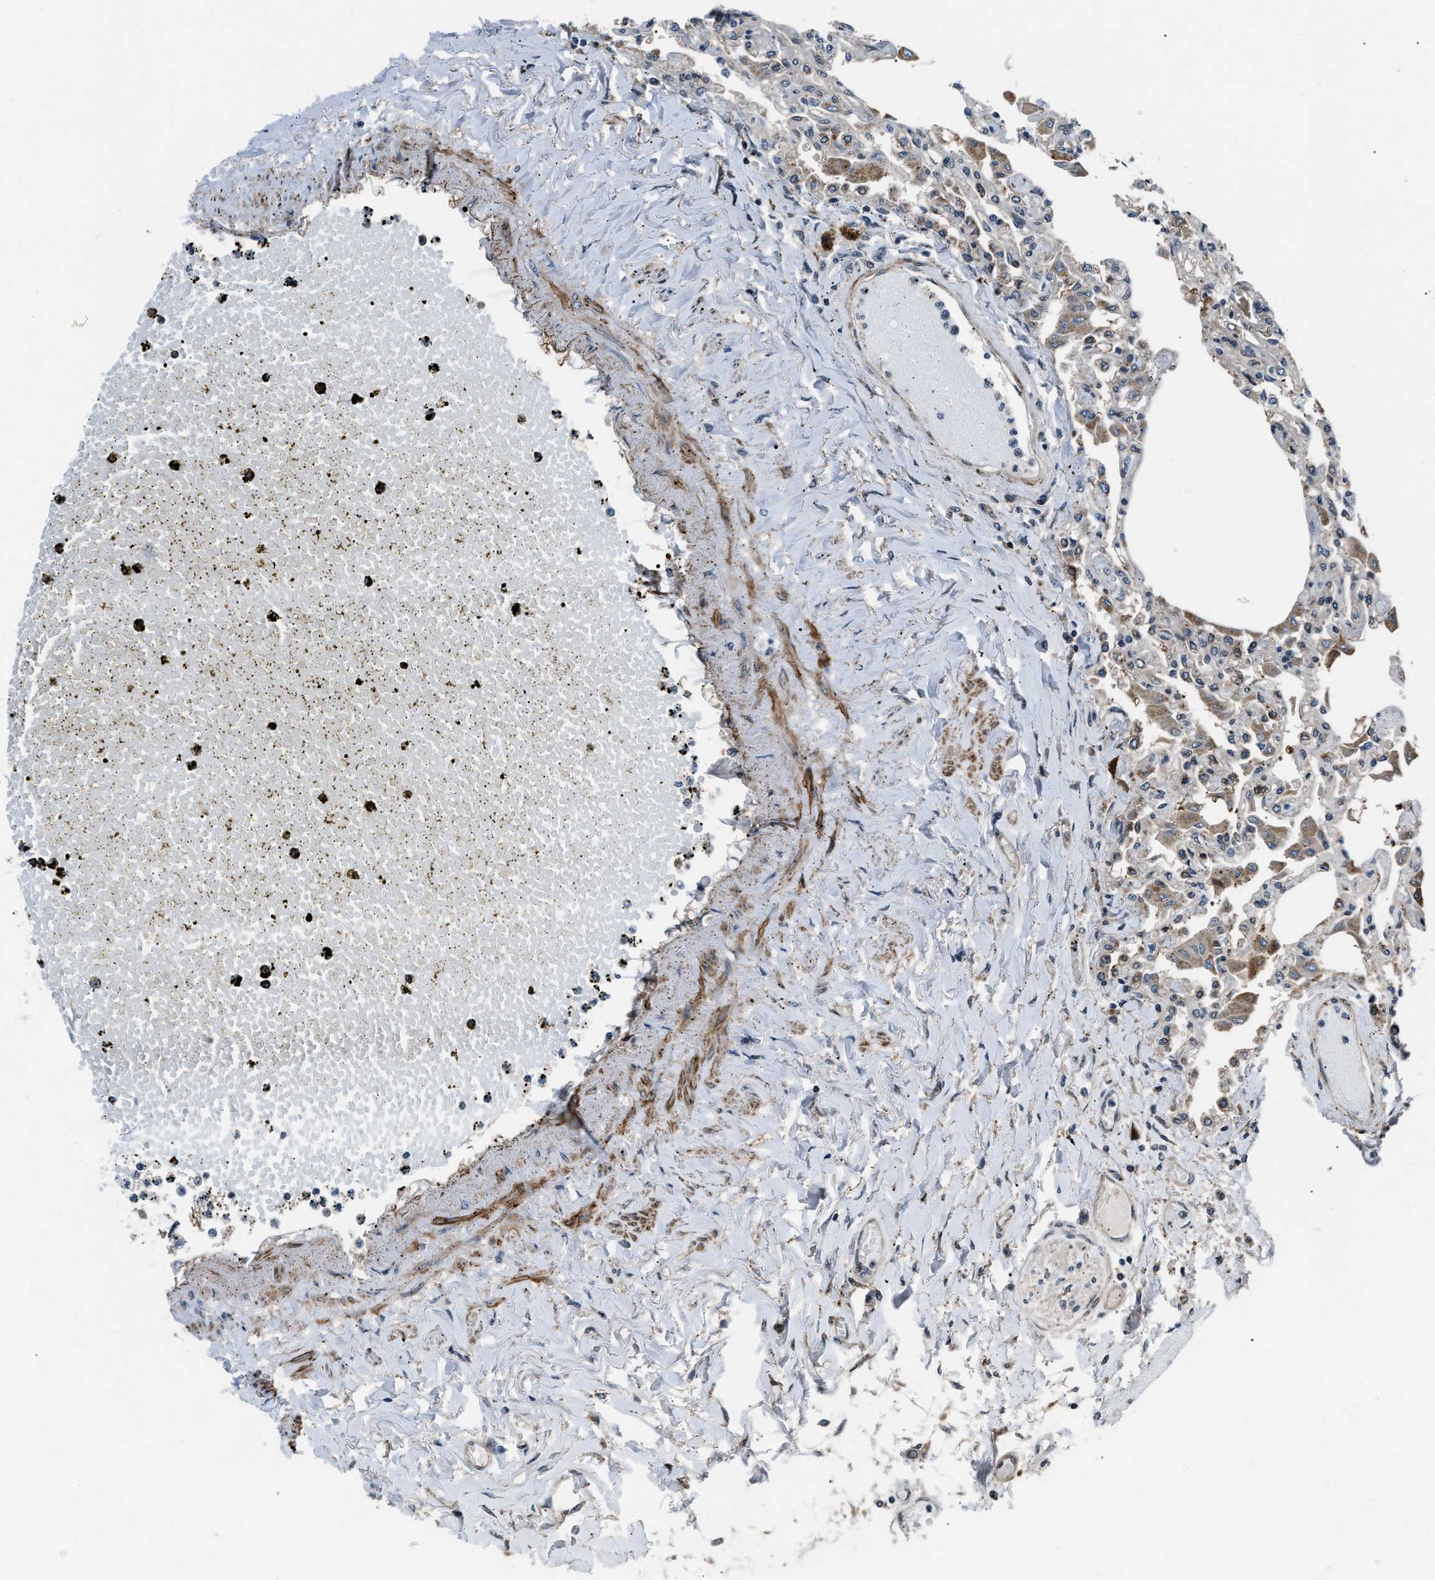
{"staining": {"intensity": "weak", "quantity": "25%-75%", "location": "cytoplasmic/membranous"}, "tissue": "lung", "cell_type": "Alveolar cells", "image_type": "normal", "snomed": [{"axis": "morphology", "description": "Normal tissue, NOS"}, {"axis": "topography", "description": "Bronchus"}, {"axis": "topography", "description": "Lung"}], "caption": "Weak cytoplasmic/membranous expression for a protein is seen in approximately 25%-75% of alveolar cells of normal lung using immunohistochemistry.", "gene": "DYNC2I1", "patient": {"sex": "female", "age": 49}}